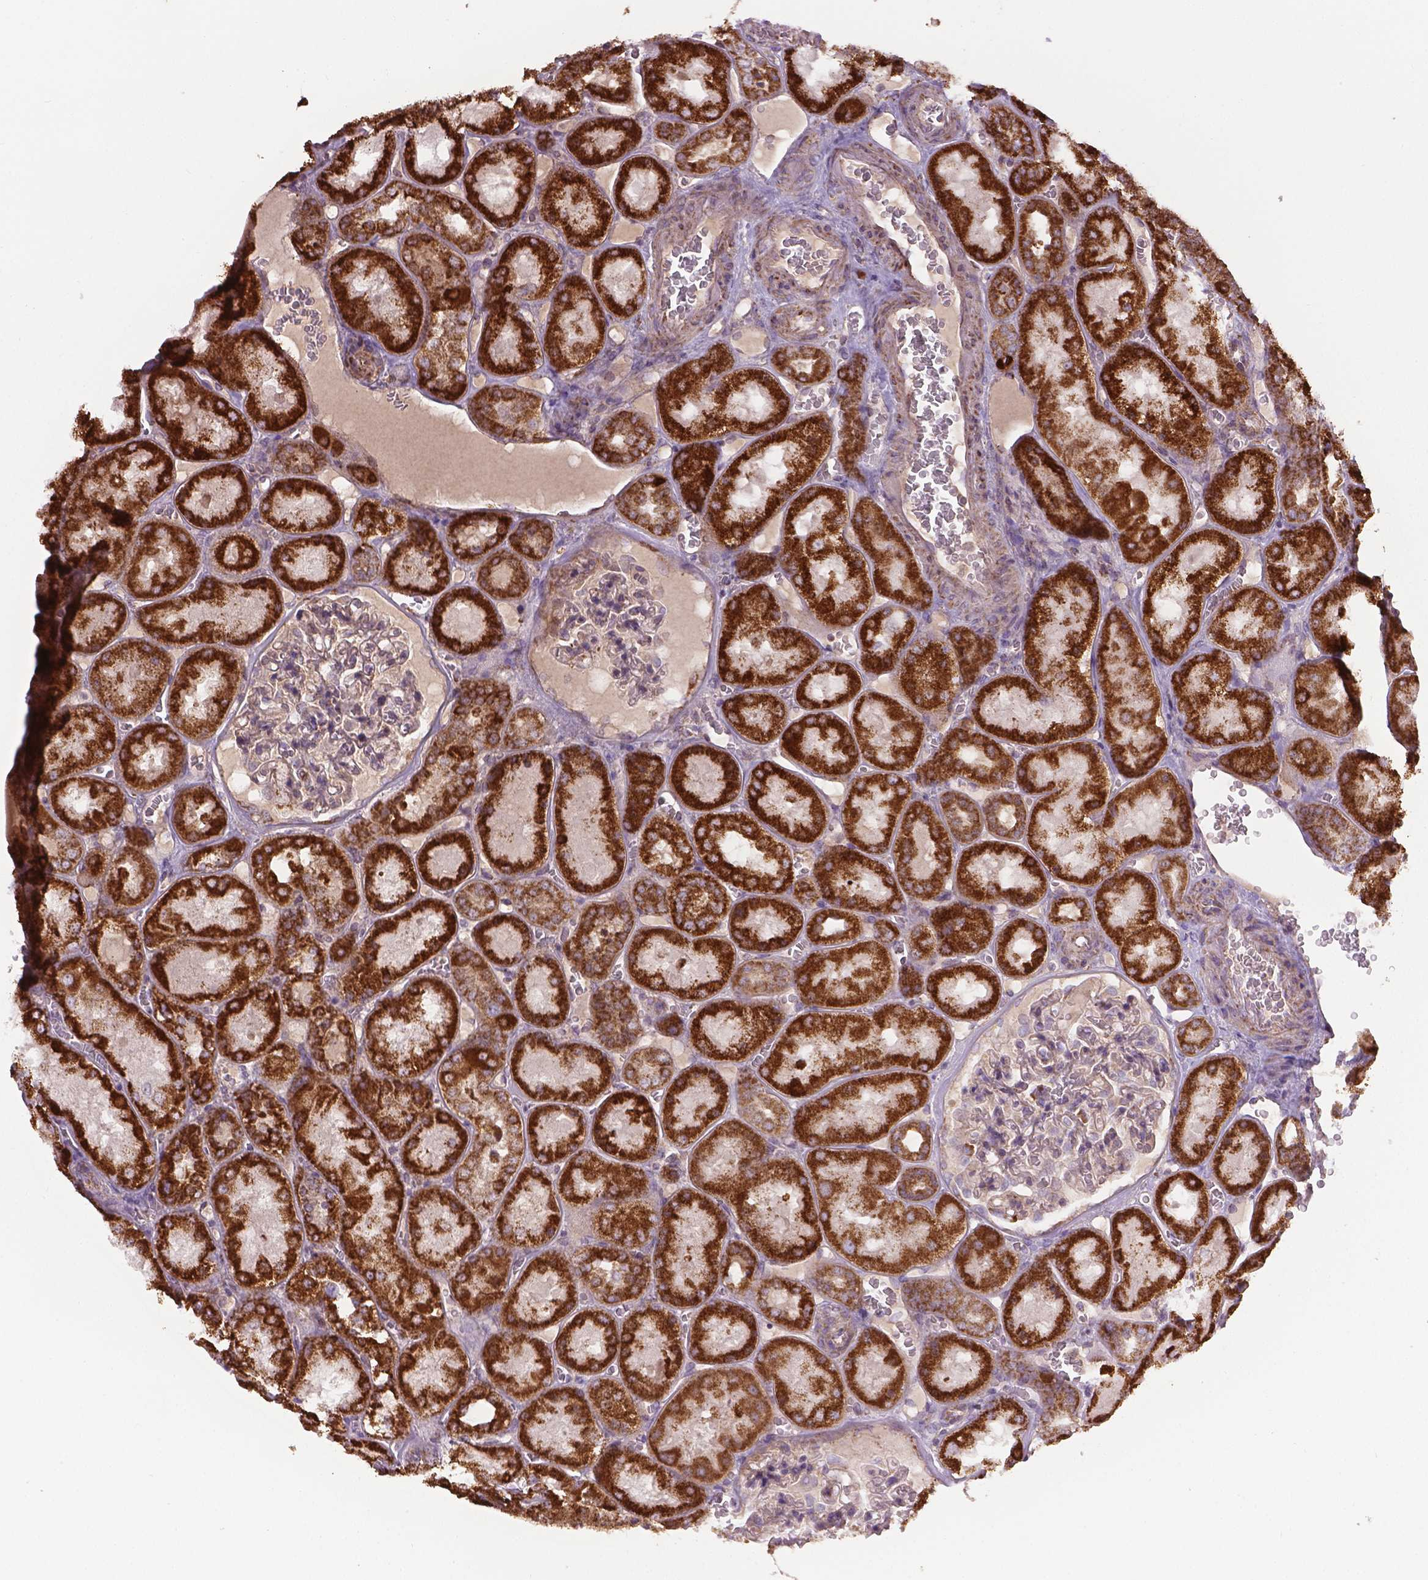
{"staining": {"intensity": "strong", "quantity": "25%-75%", "location": "cytoplasmic/membranous"}, "tissue": "kidney", "cell_type": "Cells in glomeruli", "image_type": "normal", "snomed": [{"axis": "morphology", "description": "Normal tissue, NOS"}, {"axis": "topography", "description": "Kidney"}], "caption": "Immunohistochemical staining of benign human kidney demonstrates strong cytoplasmic/membranous protein expression in approximately 25%-75% of cells in glomeruli.", "gene": "PIBF1", "patient": {"sex": "male", "age": 73}}